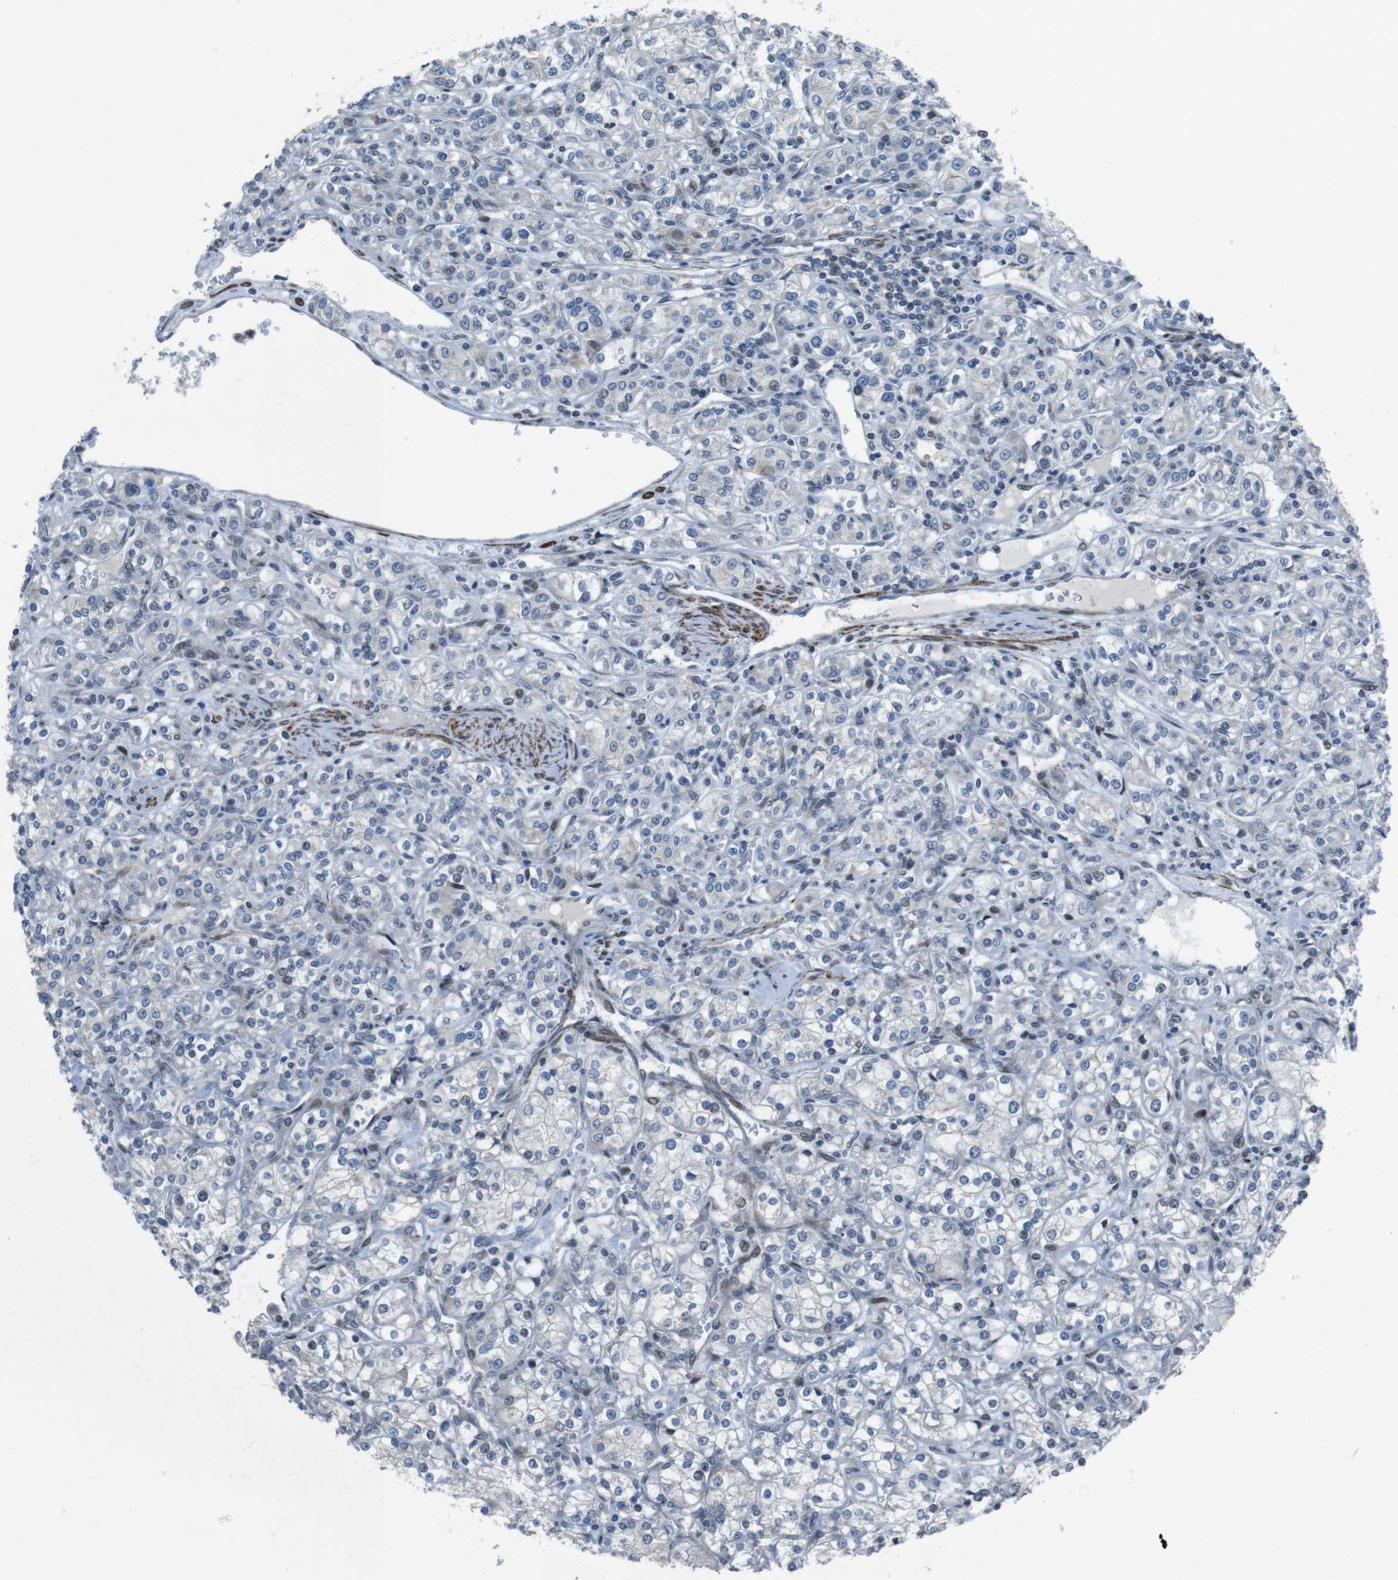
{"staining": {"intensity": "weak", "quantity": "<25%", "location": "nuclear"}, "tissue": "renal cancer", "cell_type": "Tumor cells", "image_type": "cancer", "snomed": [{"axis": "morphology", "description": "Adenocarcinoma, NOS"}, {"axis": "topography", "description": "Kidney"}], "caption": "This is a micrograph of immunohistochemistry staining of adenocarcinoma (renal), which shows no staining in tumor cells.", "gene": "PBRM1", "patient": {"sex": "male", "age": 77}}